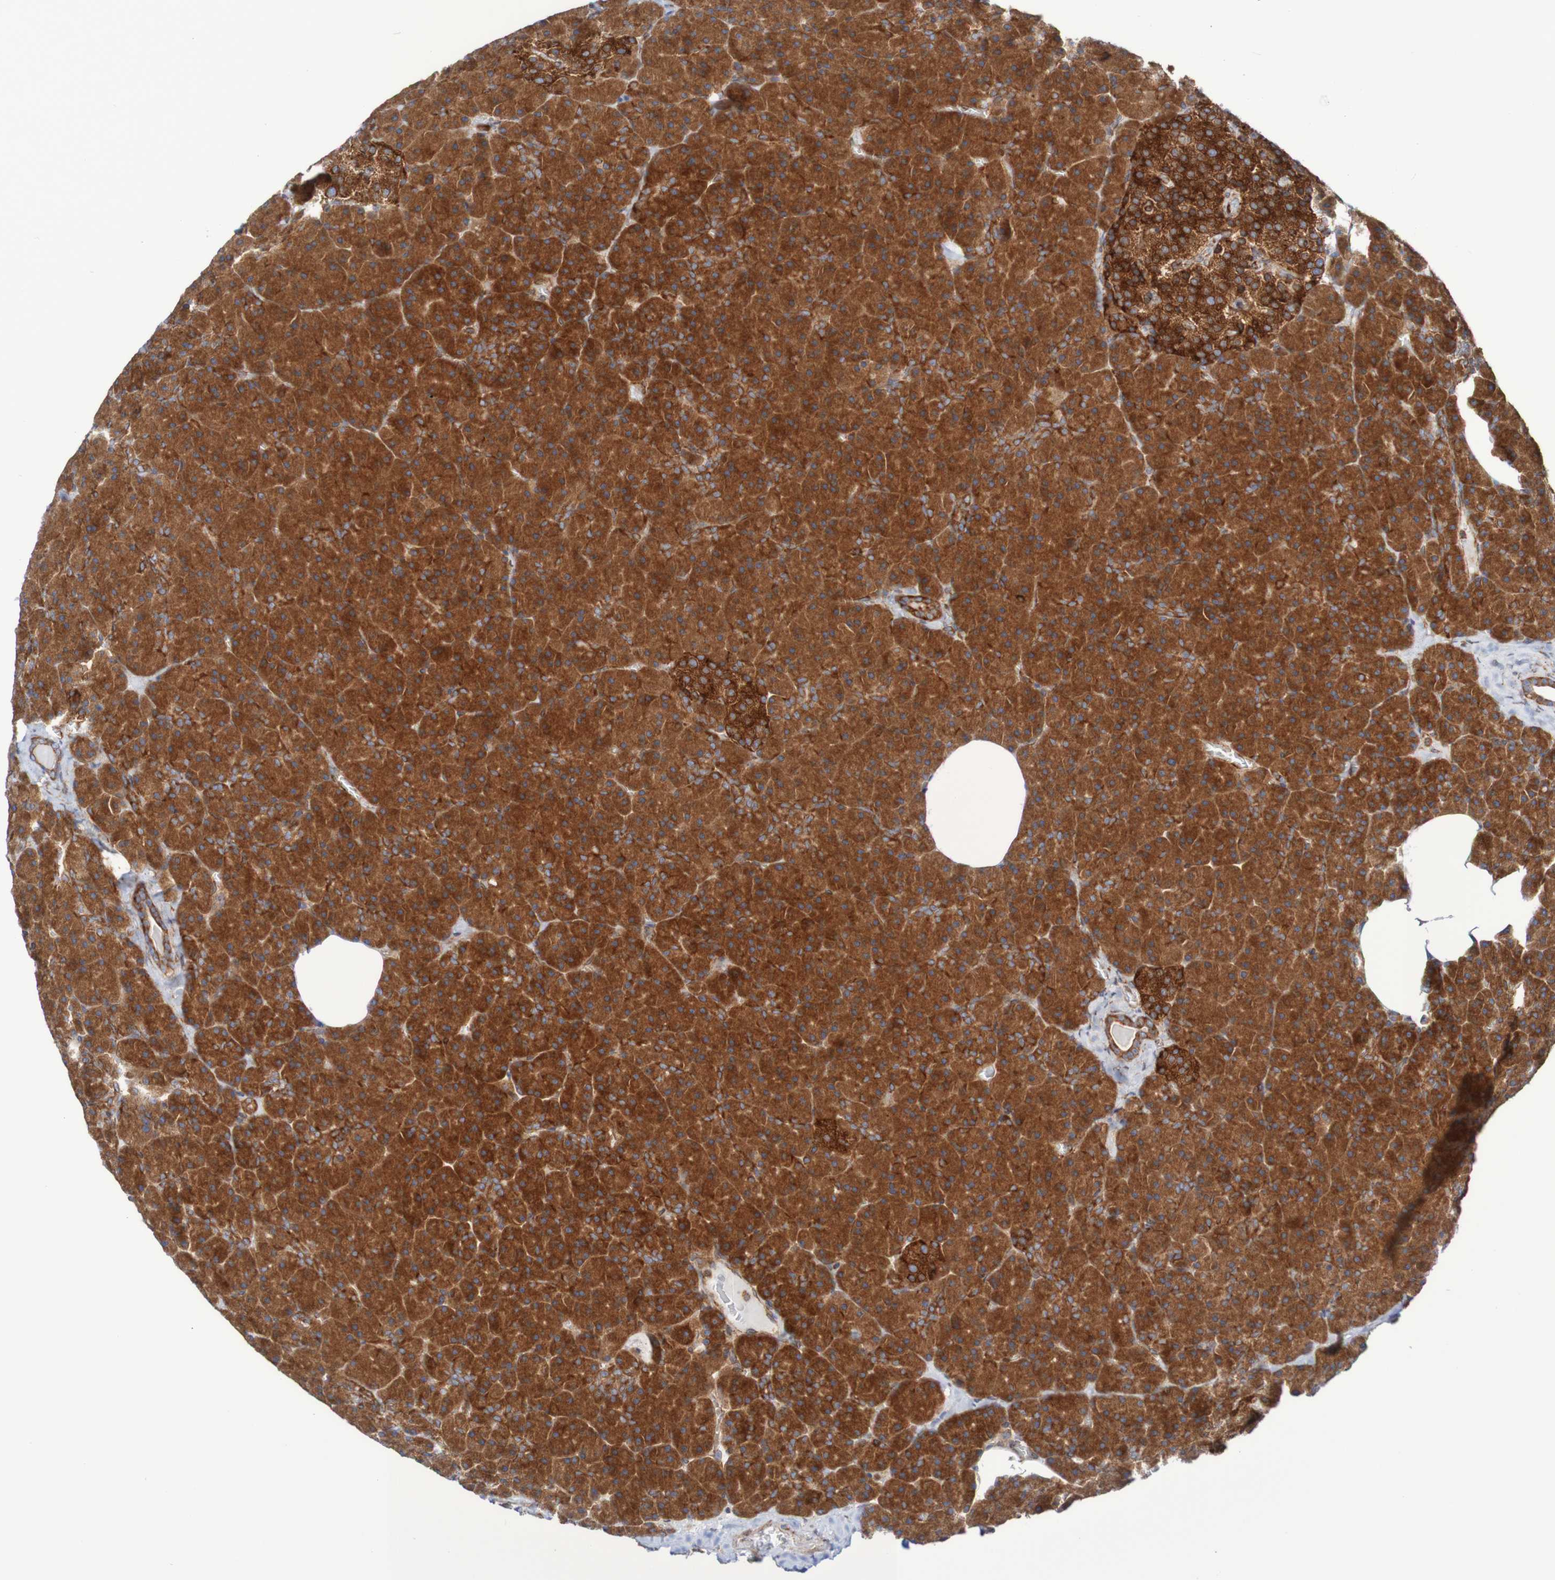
{"staining": {"intensity": "strong", "quantity": ">75%", "location": "cytoplasmic/membranous"}, "tissue": "pancreas", "cell_type": "Exocrine glandular cells", "image_type": "normal", "snomed": [{"axis": "morphology", "description": "Normal tissue, NOS"}, {"axis": "topography", "description": "Pancreas"}], "caption": "High-power microscopy captured an IHC micrograph of benign pancreas, revealing strong cytoplasmic/membranous positivity in approximately >75% of exocrine glandular cells.", "gene": "FXR2", "patient": {"sex": "female", "age": 35}}